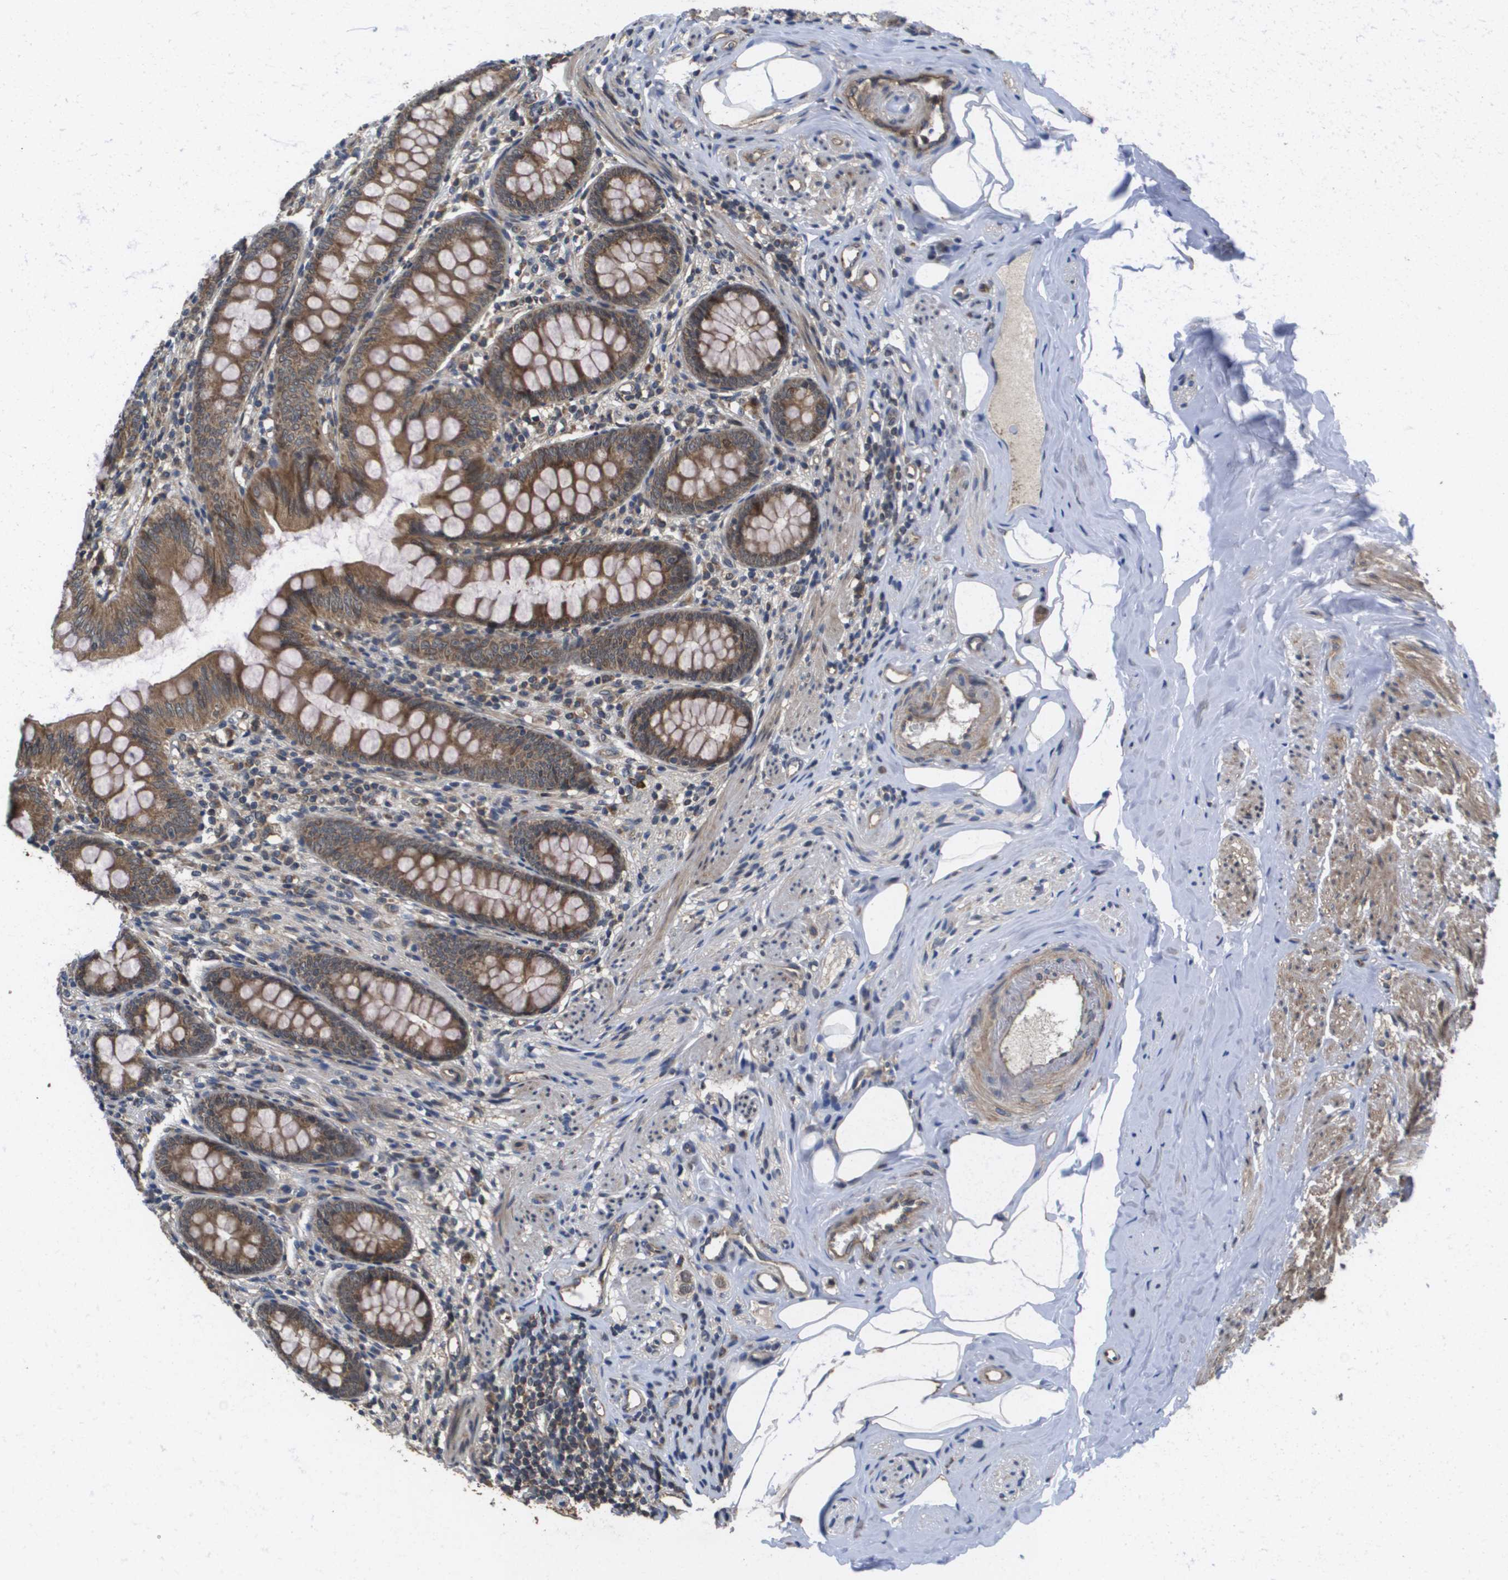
{"staining": {"intensity": "moderate", "quantity": ">75%", "location": "cytoplasmic/membranous"}, "tissue": "appendix", "cell_type": "Glandular cells", "image_type": "normal", "snomed": [{"axis": "morphology", "description": "Normal tissue, NOS"}, {"axis": "topography", "description": "Appendix"}], "caption": "A brown stain shows moderate cytoplasmic/membranous expression of a protein in glandular cells of normal appendix. Nuclei are stained in blue.", "gene": "RBM38", "patient": {"sex": "female", "age": 77}}